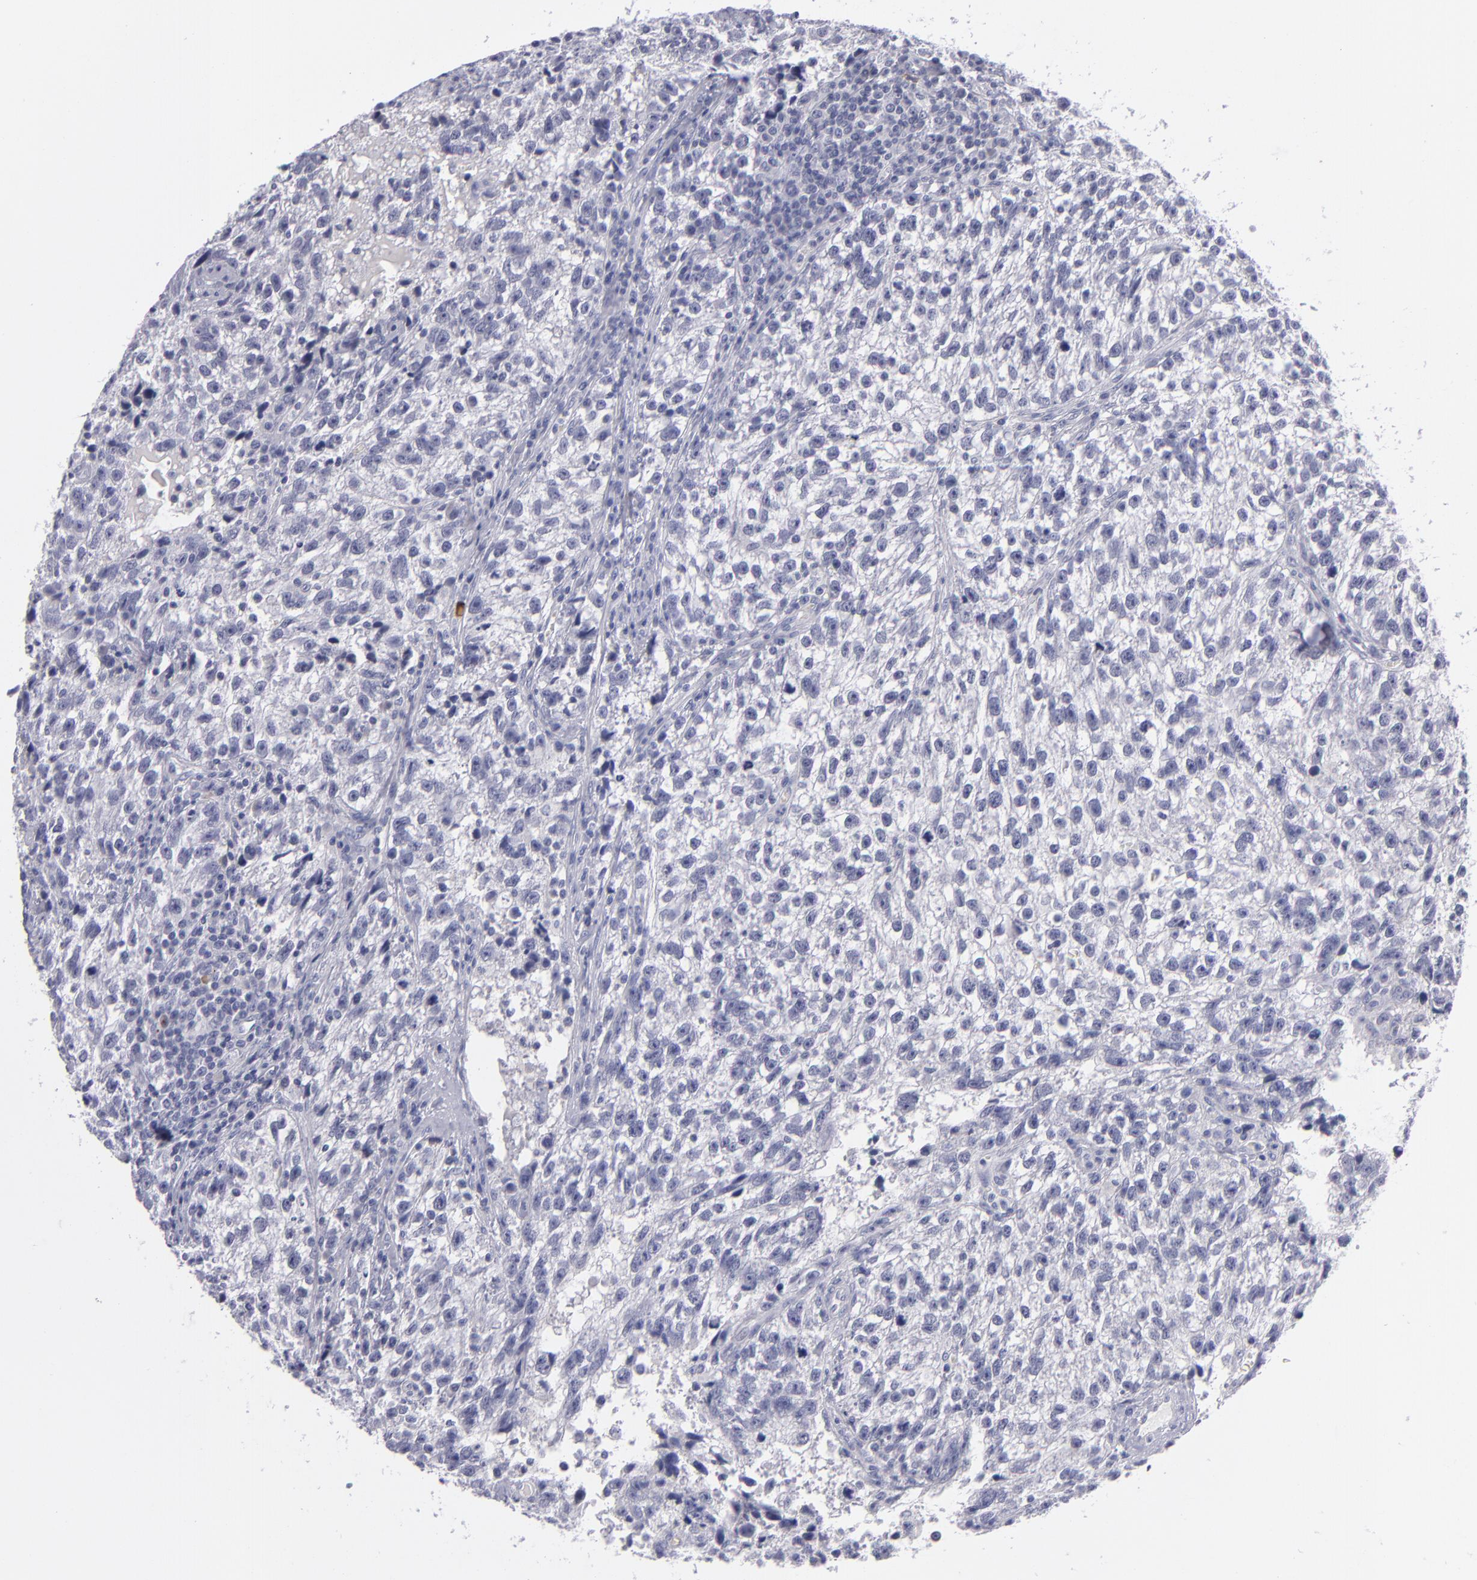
{"staining": {"intensity": "negative", "quantity": "none", "location": "none"}, "tissue": "testis cancer", "cell_type": "Tumor cells", "image_type": "cancer", "snomed": [{"axis": "morphology", "description": "Seminoma, NOS"}, {"axis": "topography", "description": "Testis"}], "caption": "Immunohistochemical staining of human testis cancer reveals no significant staining in tumor cells.", "gene": "ITGB4", "patient": {"sex": "male", "age": 38}}